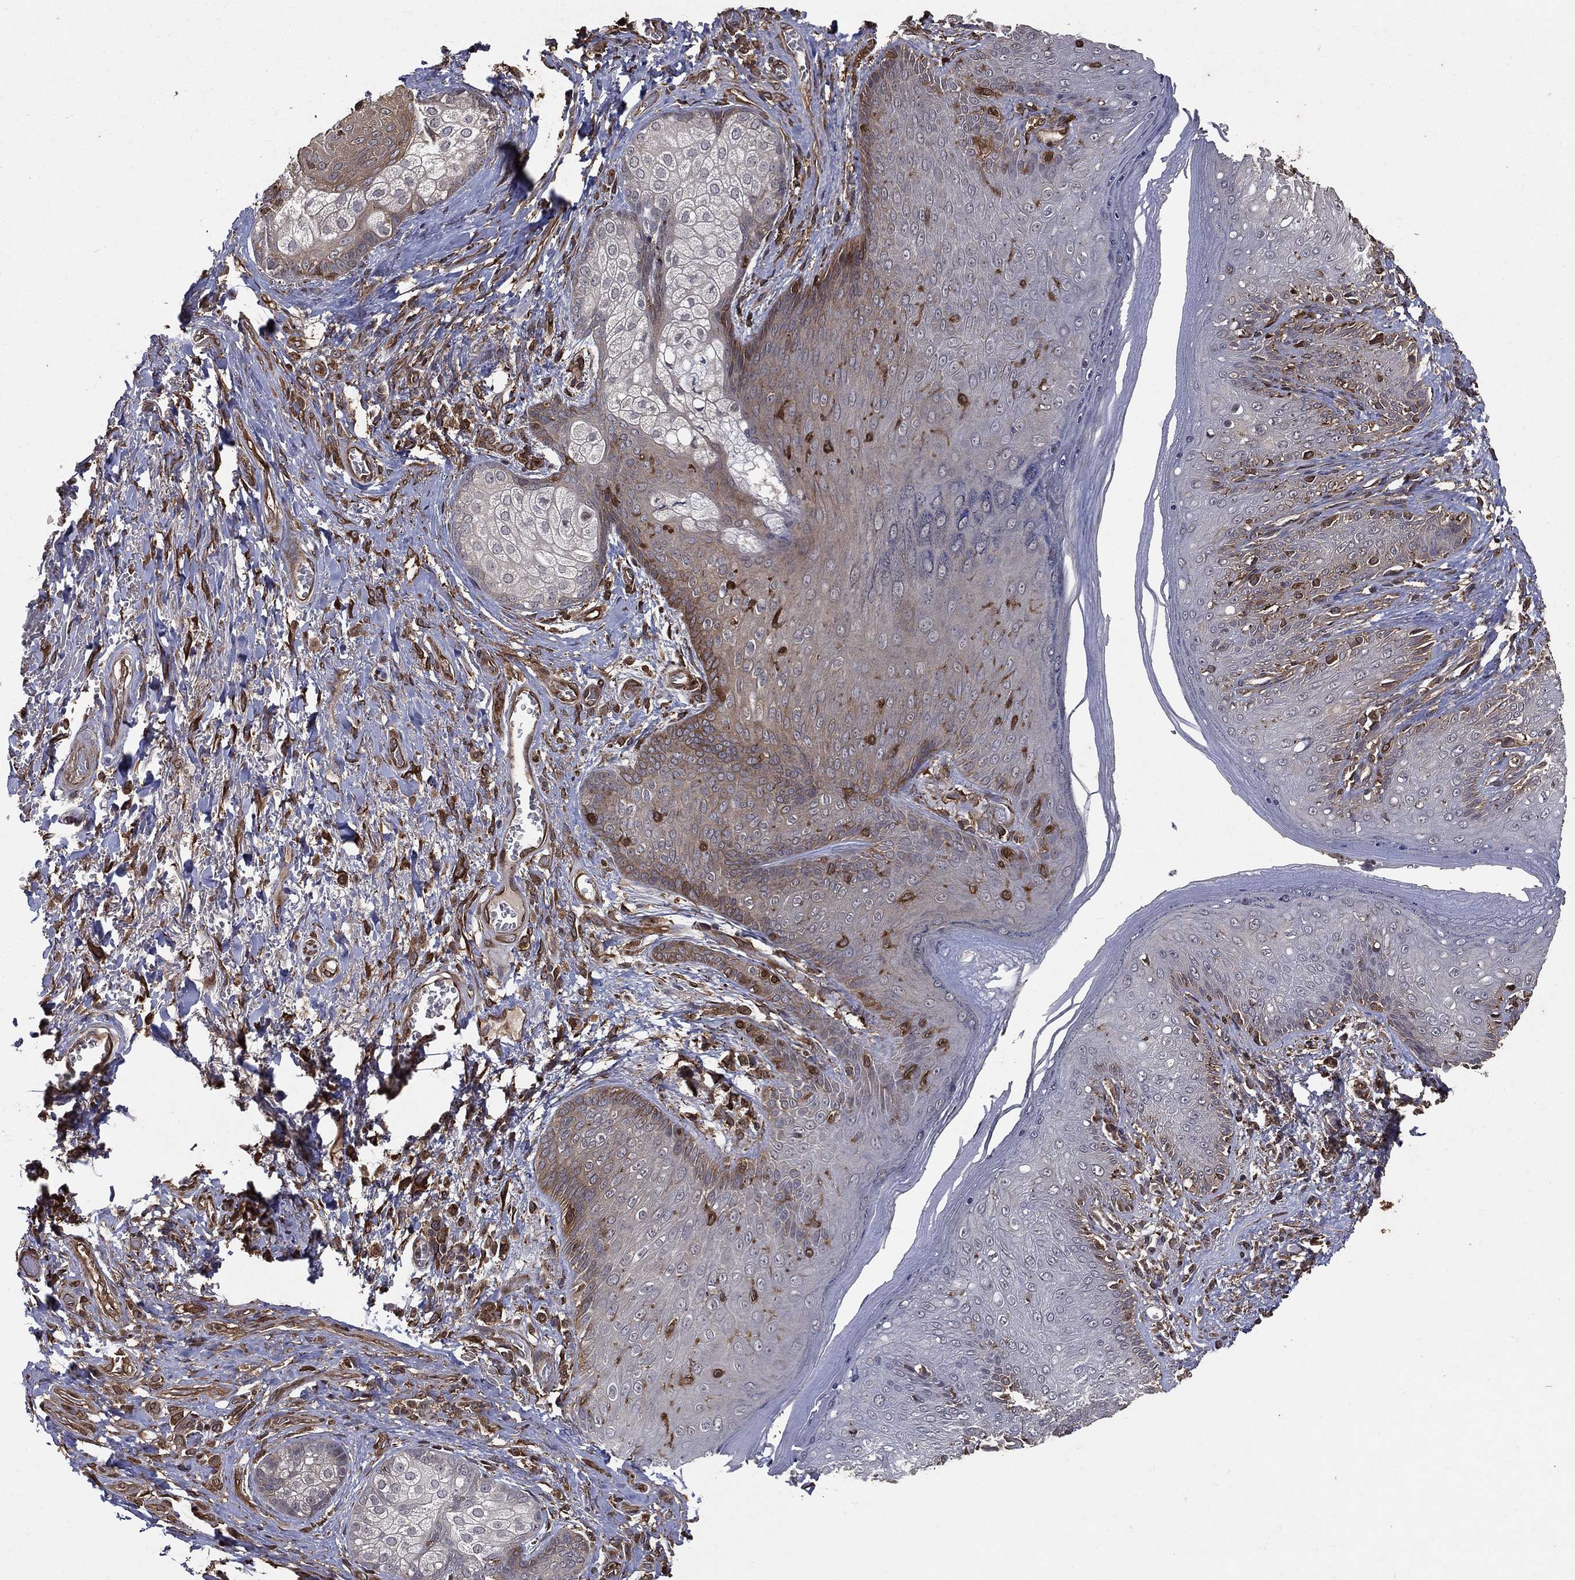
{"staining": {"intensity": "strong", "quantity": "<25%", "location": "cytoplasmic/membranous,nuclear"}, "tissue": "skin", "cell_type": "Epidermal cells", "image_type": "normal", "snomed": [{"axis": "morphology", "description": "Normal tissue, NOS"}, {"axis": "morphology", "description": "Adenocarcinoma, NOS"}, {"axis": "topography", "description": "Rectum"}, {"axis": "topography", "description": "Anal"}], "caption": "The histopathology image exhibits staining of benign skin, revealing strong cytoplasmic/membranous,nuclear protein staining (brown color) within epidermal cells.", "gene": "DPYSL2", "patient": {"sex": "female", "age": 68}}